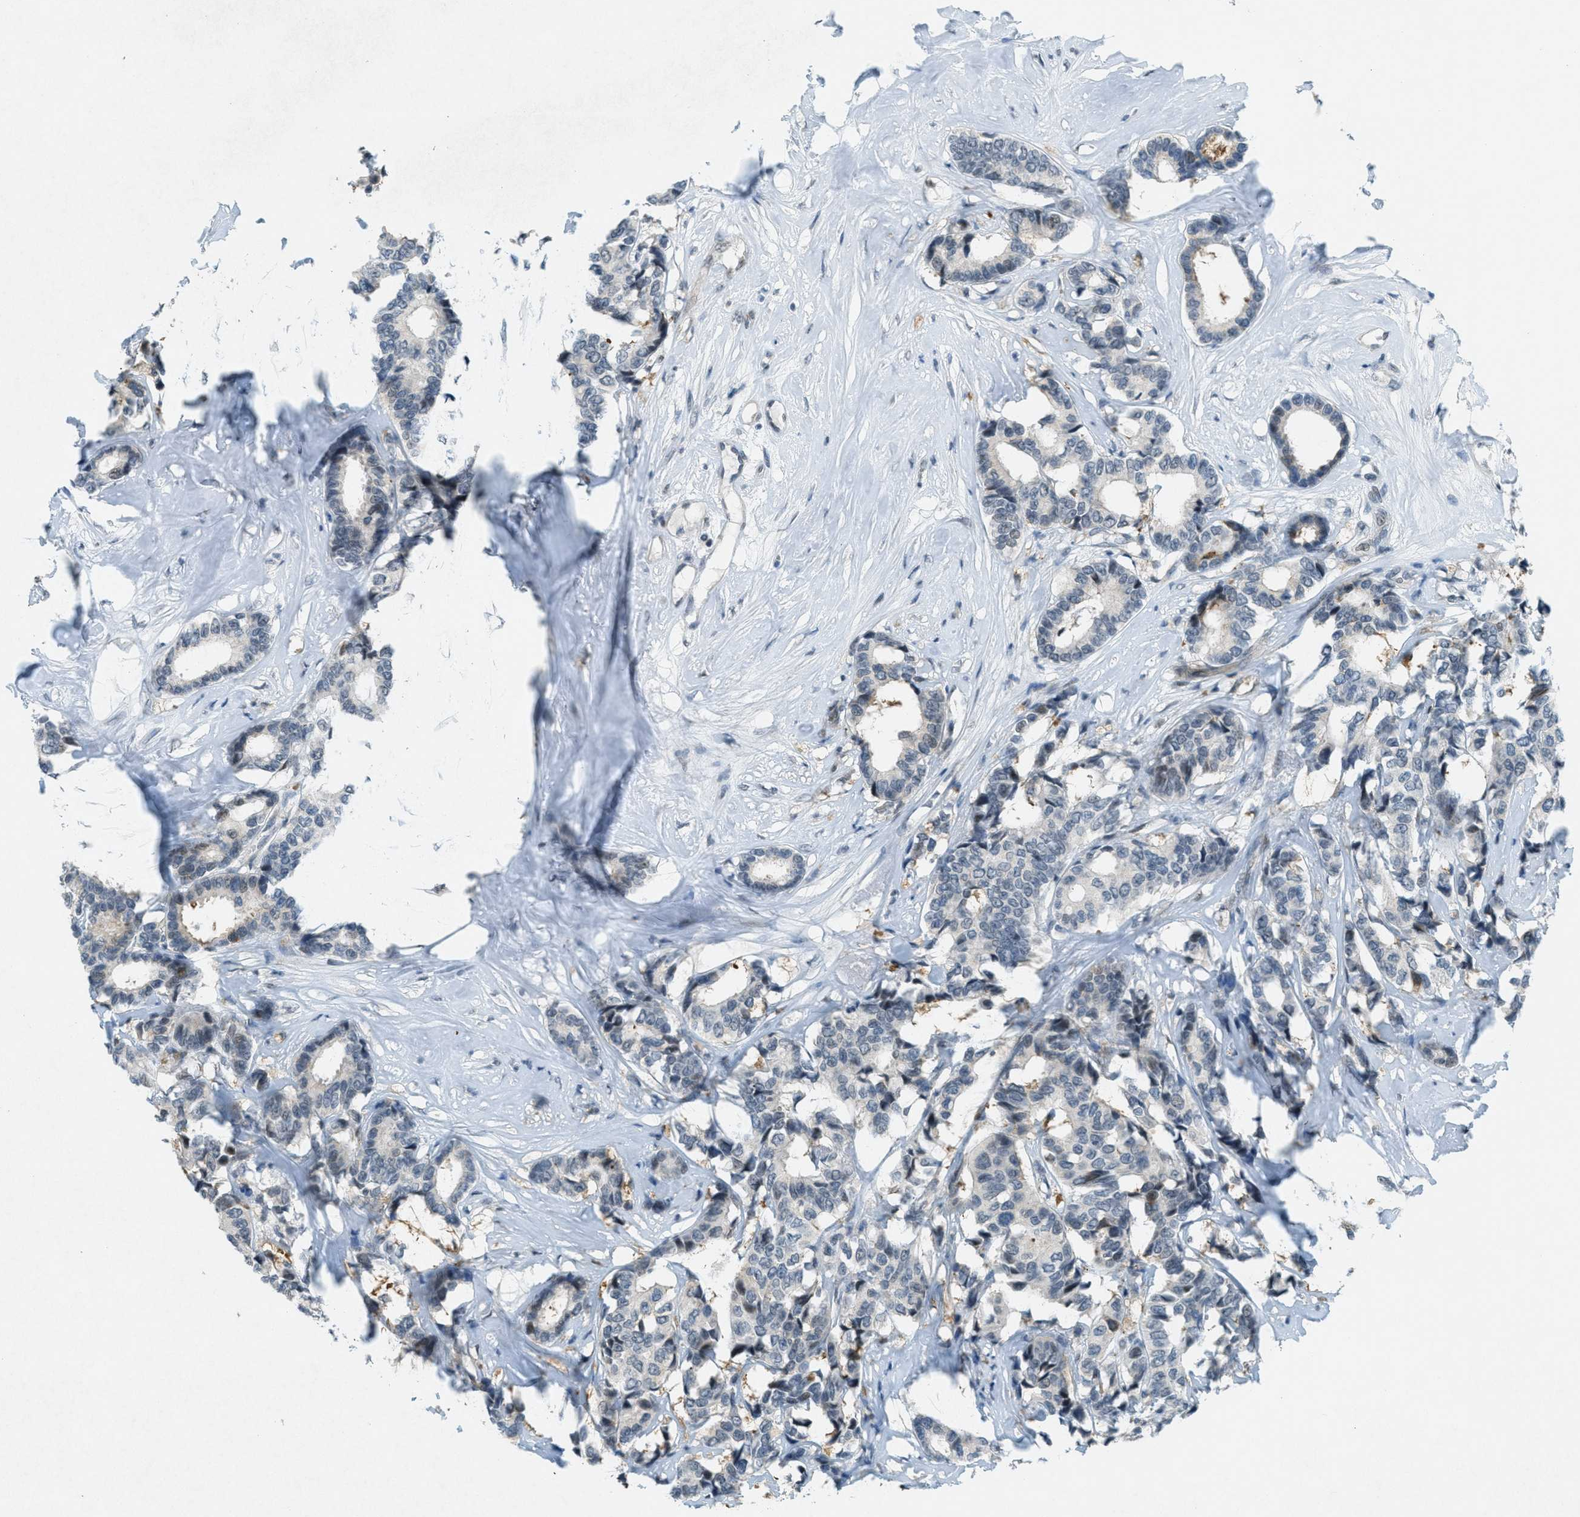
{"staining": {"intensity": "moderate", "quantity": "<25%", "location": "cytoplasmic/membranous"}, "tissue": "breast cancer", "cell_type": "Tumor cells", "image_type": "cancer", "snomed": [{"axis": "morphology", "description": "Duct carcinoma"}, {"axis": "topography", "description": "Breast"}], "caption": "Approximately <25% of tumor cells in human breast cancer show moderate cytoplasmic/membranous protein positivity as visualized by brown immunohistochemical staining.", "gene": "FYN", "patient": {"sex": "female", "age": 87}}